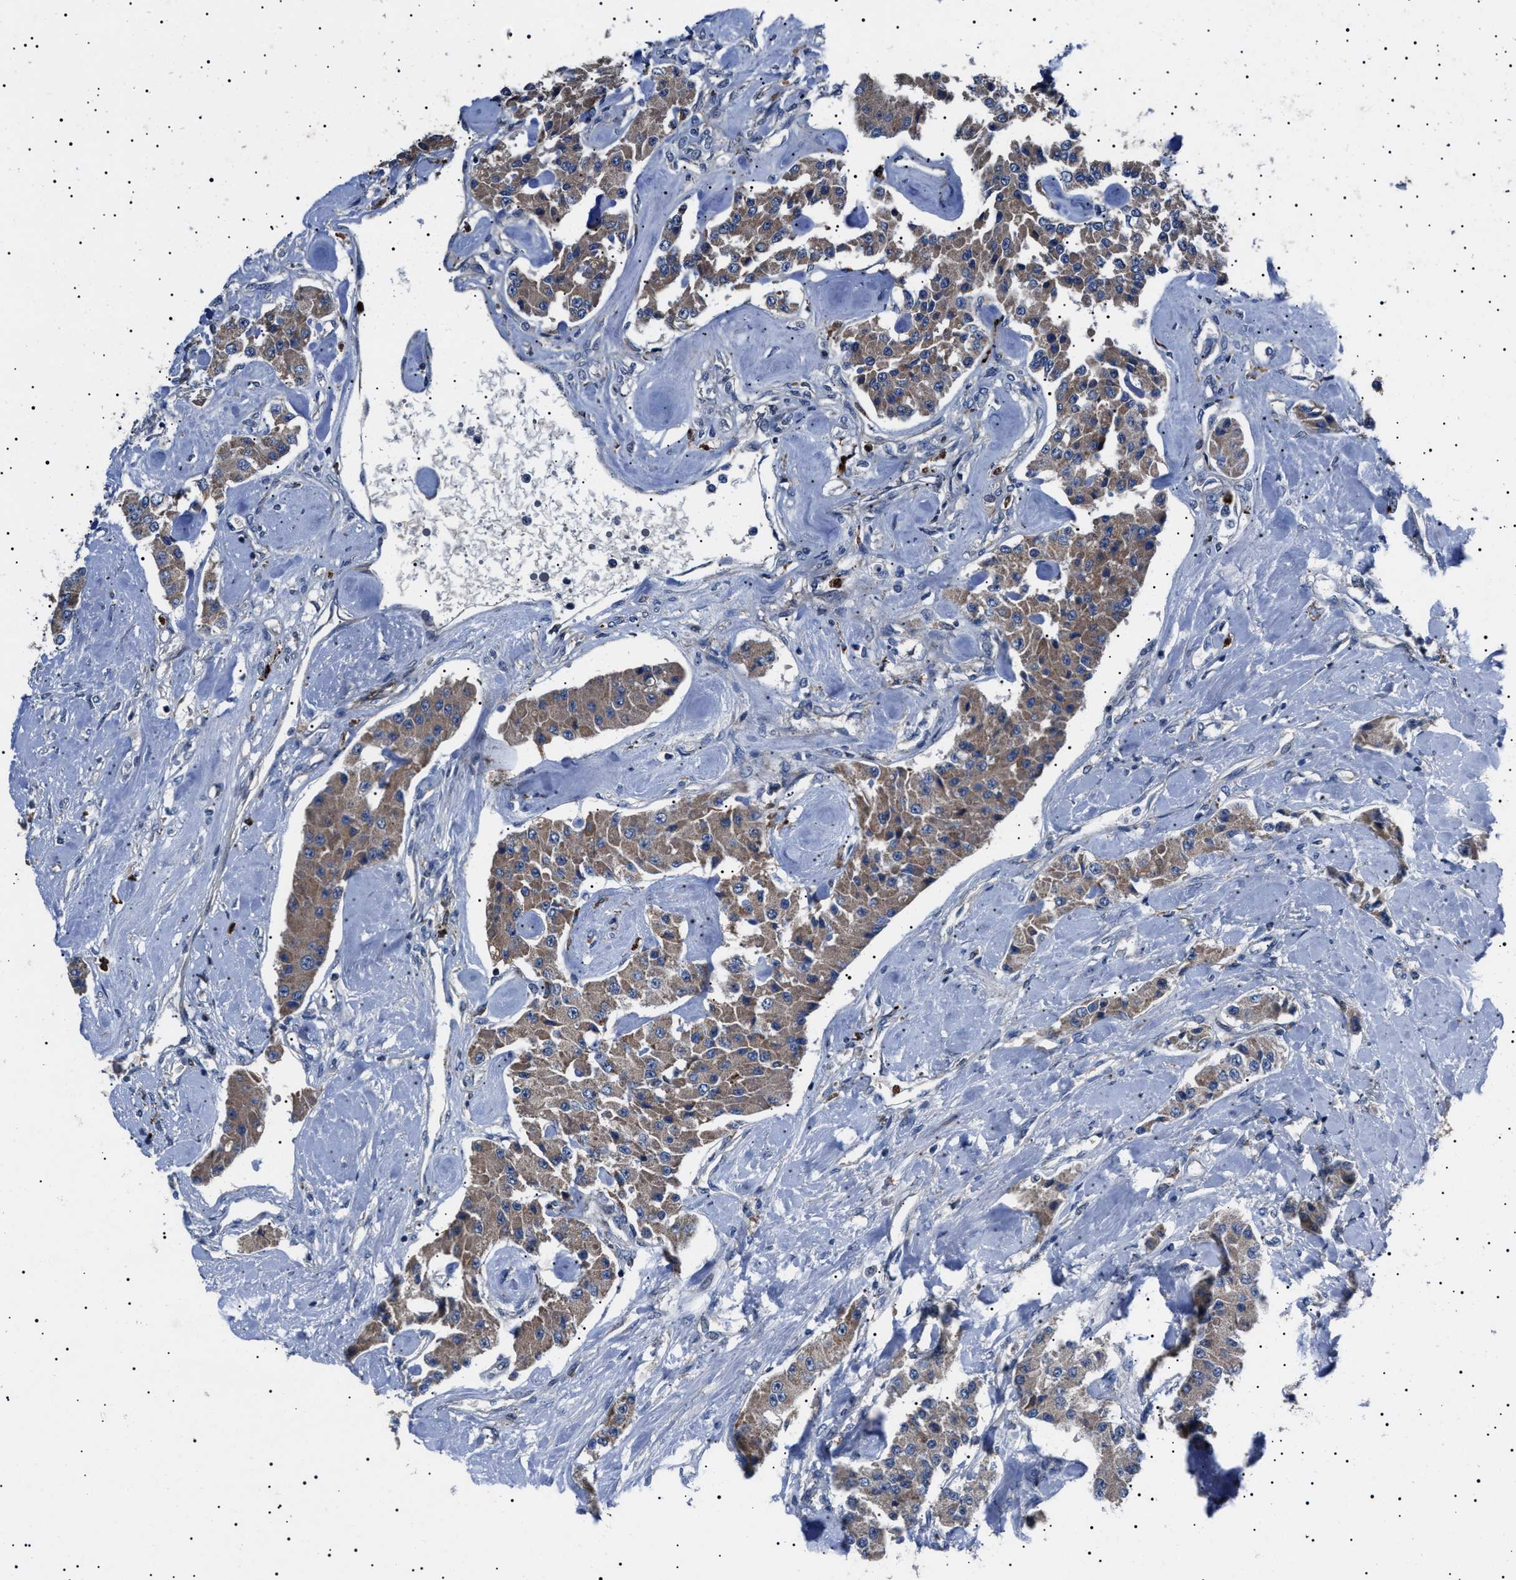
{"staining": {"intensity": "weak", "quantity": ">75%", "location": "cytoplasmic/membranous"}, "tissue": "carcinoid", "cell_type": "Tumor cells", "image_type": "cancer", "snomed": [{"axis": "morphology", "description": "Carcinoid, malignant, NOS"}, {"axis": "topography", "description": "Pancreas"}], "caption": "A brown stain highlights weak cytoplasmic/membranous positivity of a protein in human malignant carcinoid tumor cells.", "gene": "PTRH1", "patient": {"sex": "male", "age": 41}}